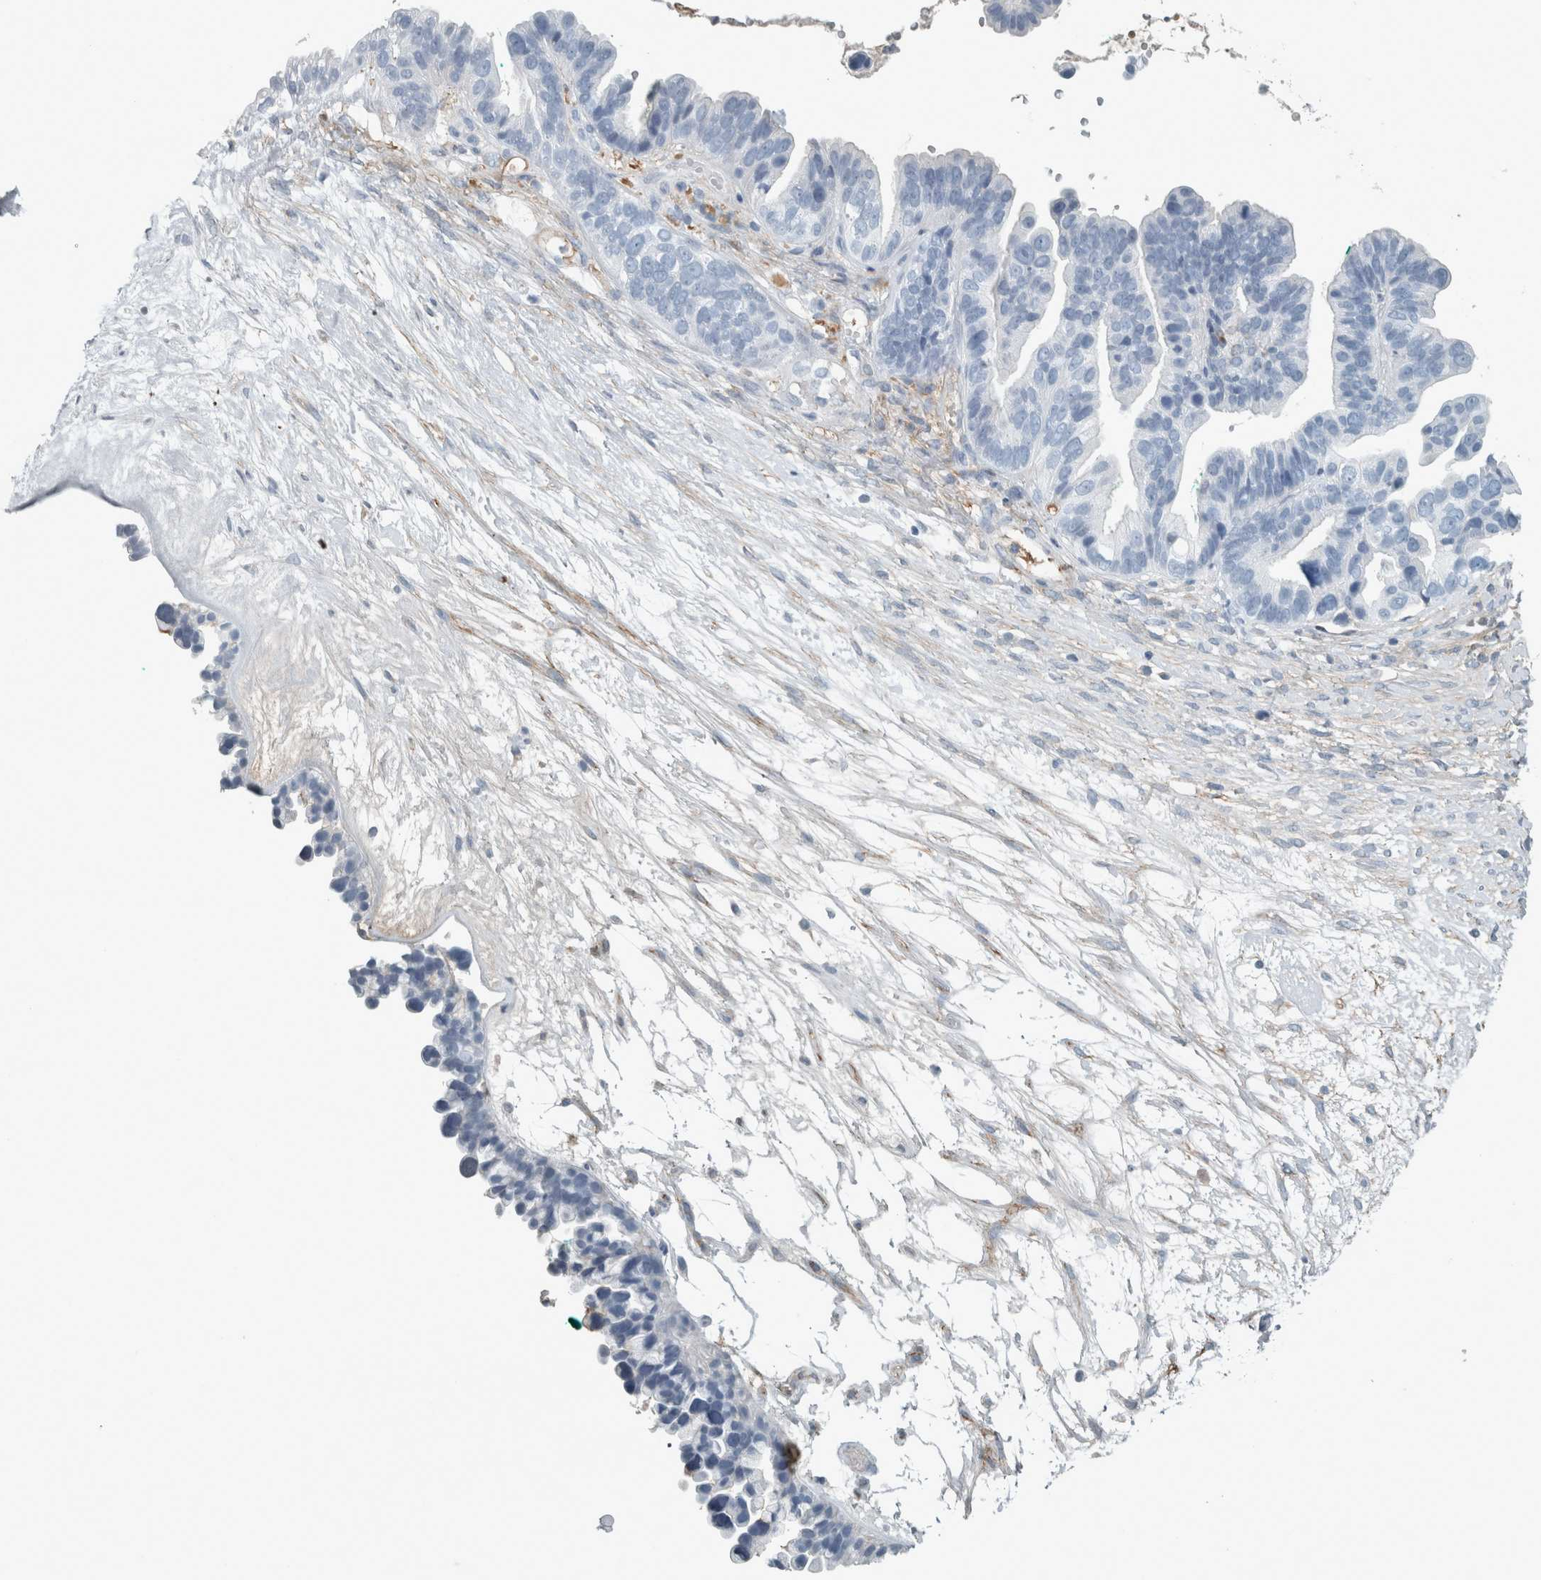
{"staining": {"intensity": "negative", "quantity": "none", "location": "none"}, "tissue": "ovarian cancer", "cell_type": "Tumor cells", "image_type": "cancer", "snomed": [{"axis": "morphology", "description": "Cystadenocarcinoma, serous, NOS"}, {"axis": "topography", "description": "Ovary"}], "caption": "Tumor cells are negative for protein expression in human ovarian serous cystadenocarcinoma. (DAB (3,3'-diaminobenzidine) immunohistochemistry (IHC) visualized using brightfield microscopy, high magnification).", "gene": "CHL1", "patient": {"sex": "female", "age": 56}}